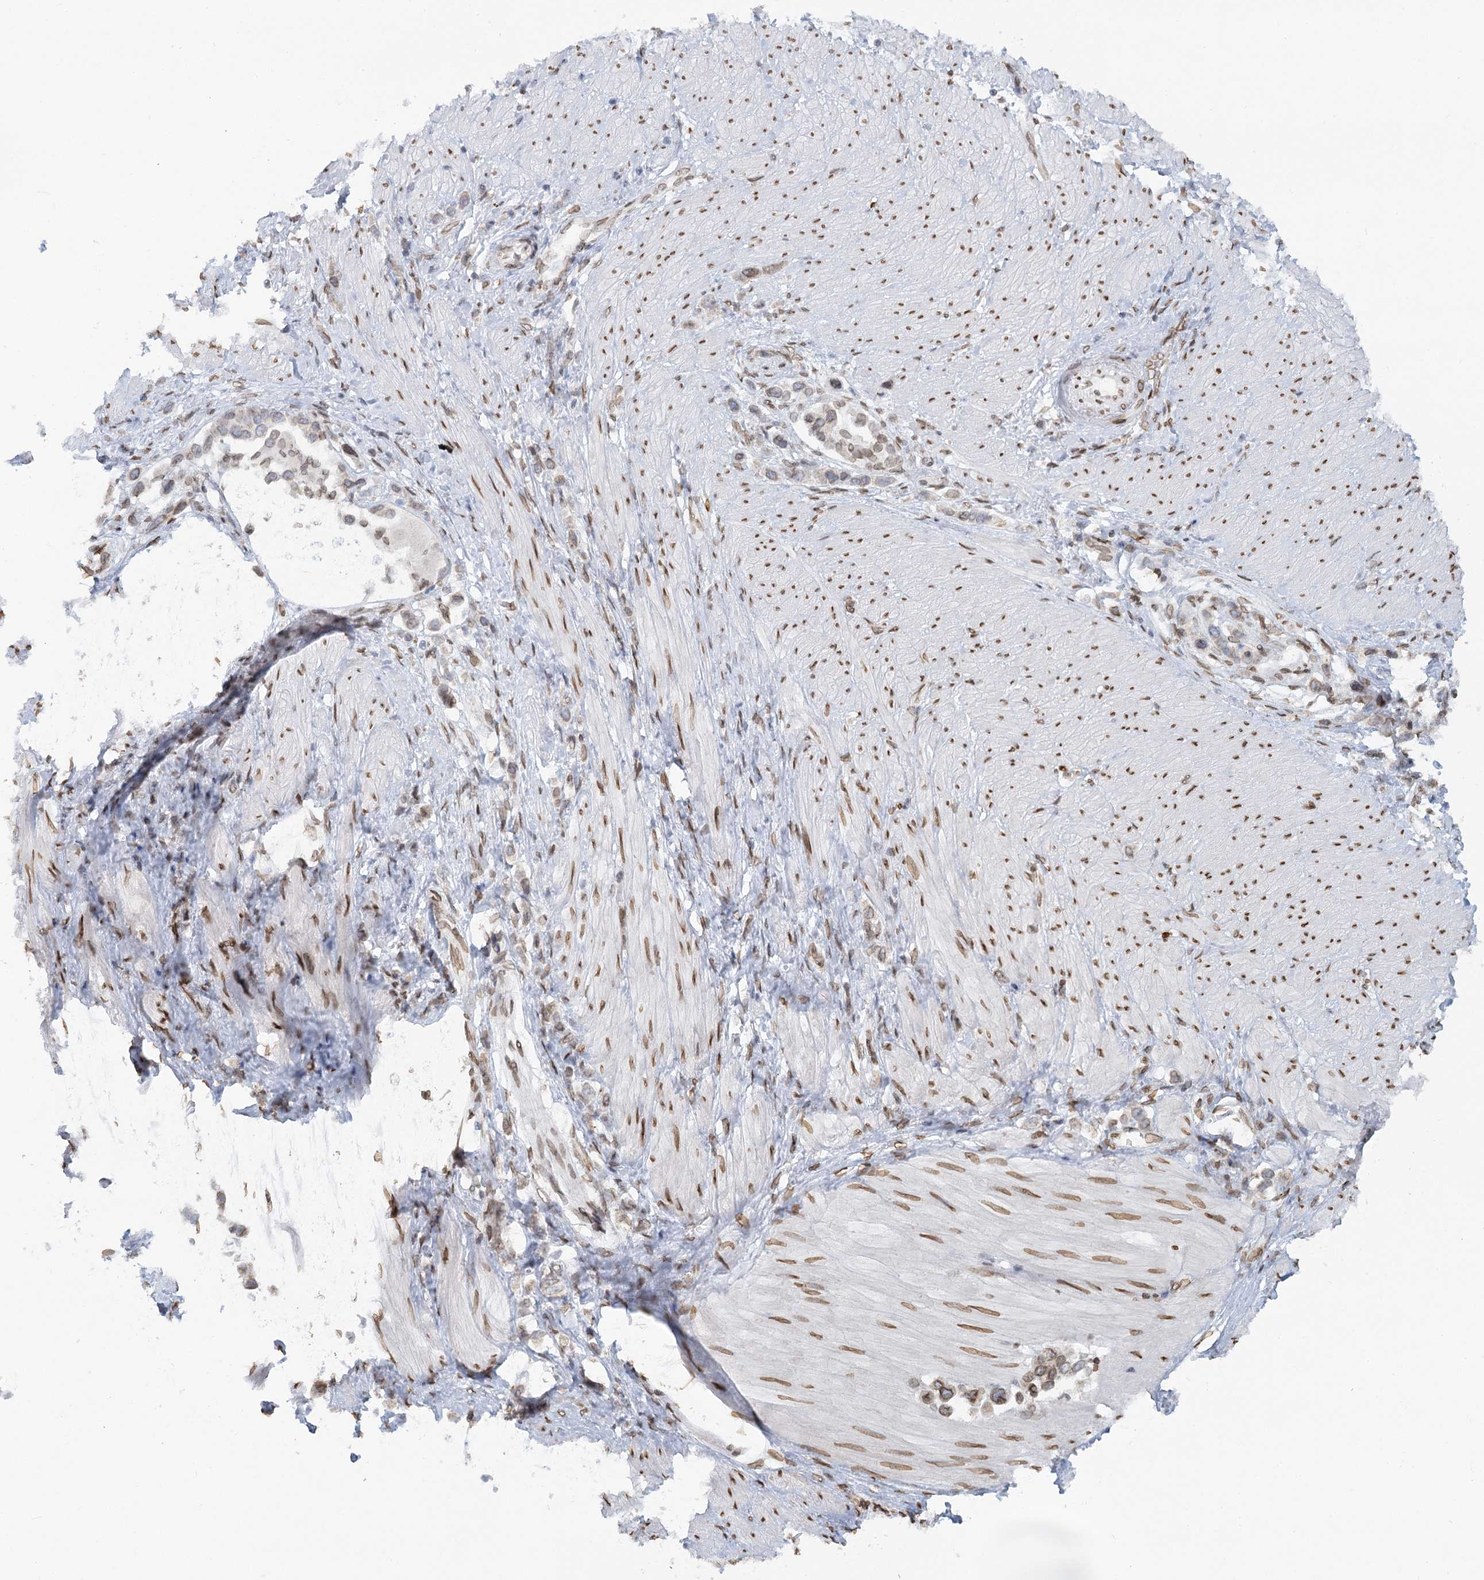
{"staining": {"intensity": "weak", "quantity": "25%-75%", "location": "cytoplasmic/membranous,nuclear"}, "tissue": "stomach cancer", "cell_type": "Tumor cells", "image_type": "cancer", "snomed": [{"axis": "morphology", "description": "Adenocarcinoma, NOS"}, {"axis": "topography", "description": "Stomach"}], "caption": "The micrograph reveals staining of adenocarcinoma (stomach), revealing weak cytoplasmic/membranous and nuclear protein staining (brown color) within tumor cells.", "gene": "VWA5A", "patient": {"sex": "female", "age": 65}}